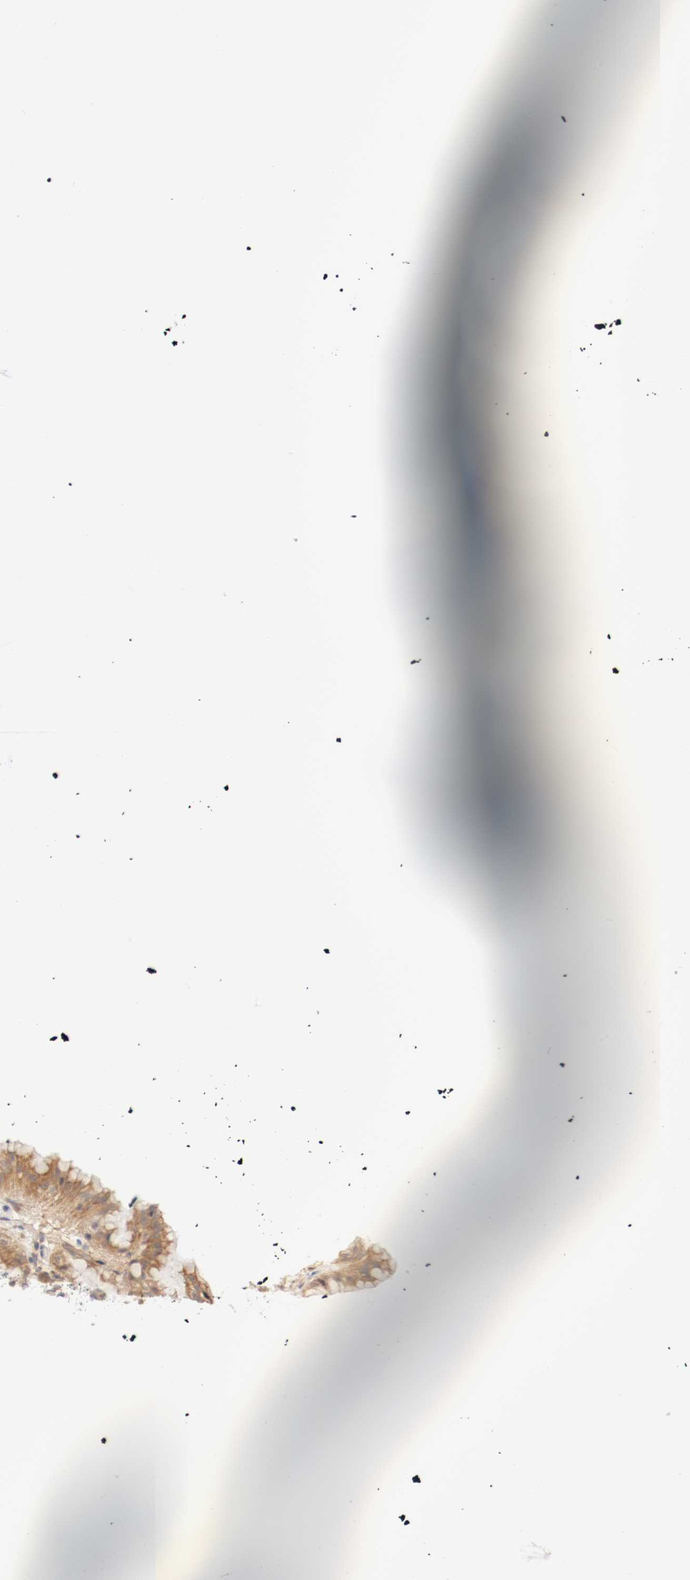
{"staining": {"intensity": "weak", "quantity": ">75%", "location": "cytoplasmic/membranous"}, "tissue": "stomach", "cell_type": "Glandular cells", "image_type": "normal", "snomed": [{"axis": "morphology", "description": "Normal tissue, NOS"}, {"axis": "topography", "description": "Stomach"}, {"axis": "topography", "description": "Stomach, lower"}], "caption": "An immunohistochemistry image of normal tissue is shown. Protein staining in brown labels weak cytoplasmic/membranous positivity in stomach within glandular cells. (DAB (3,3'-diaminobenzidine) = brown stain, brightfield microscopy at high magnification).", "gene": "FKBP3", "patient": {"sex": "female", "age": 75}}